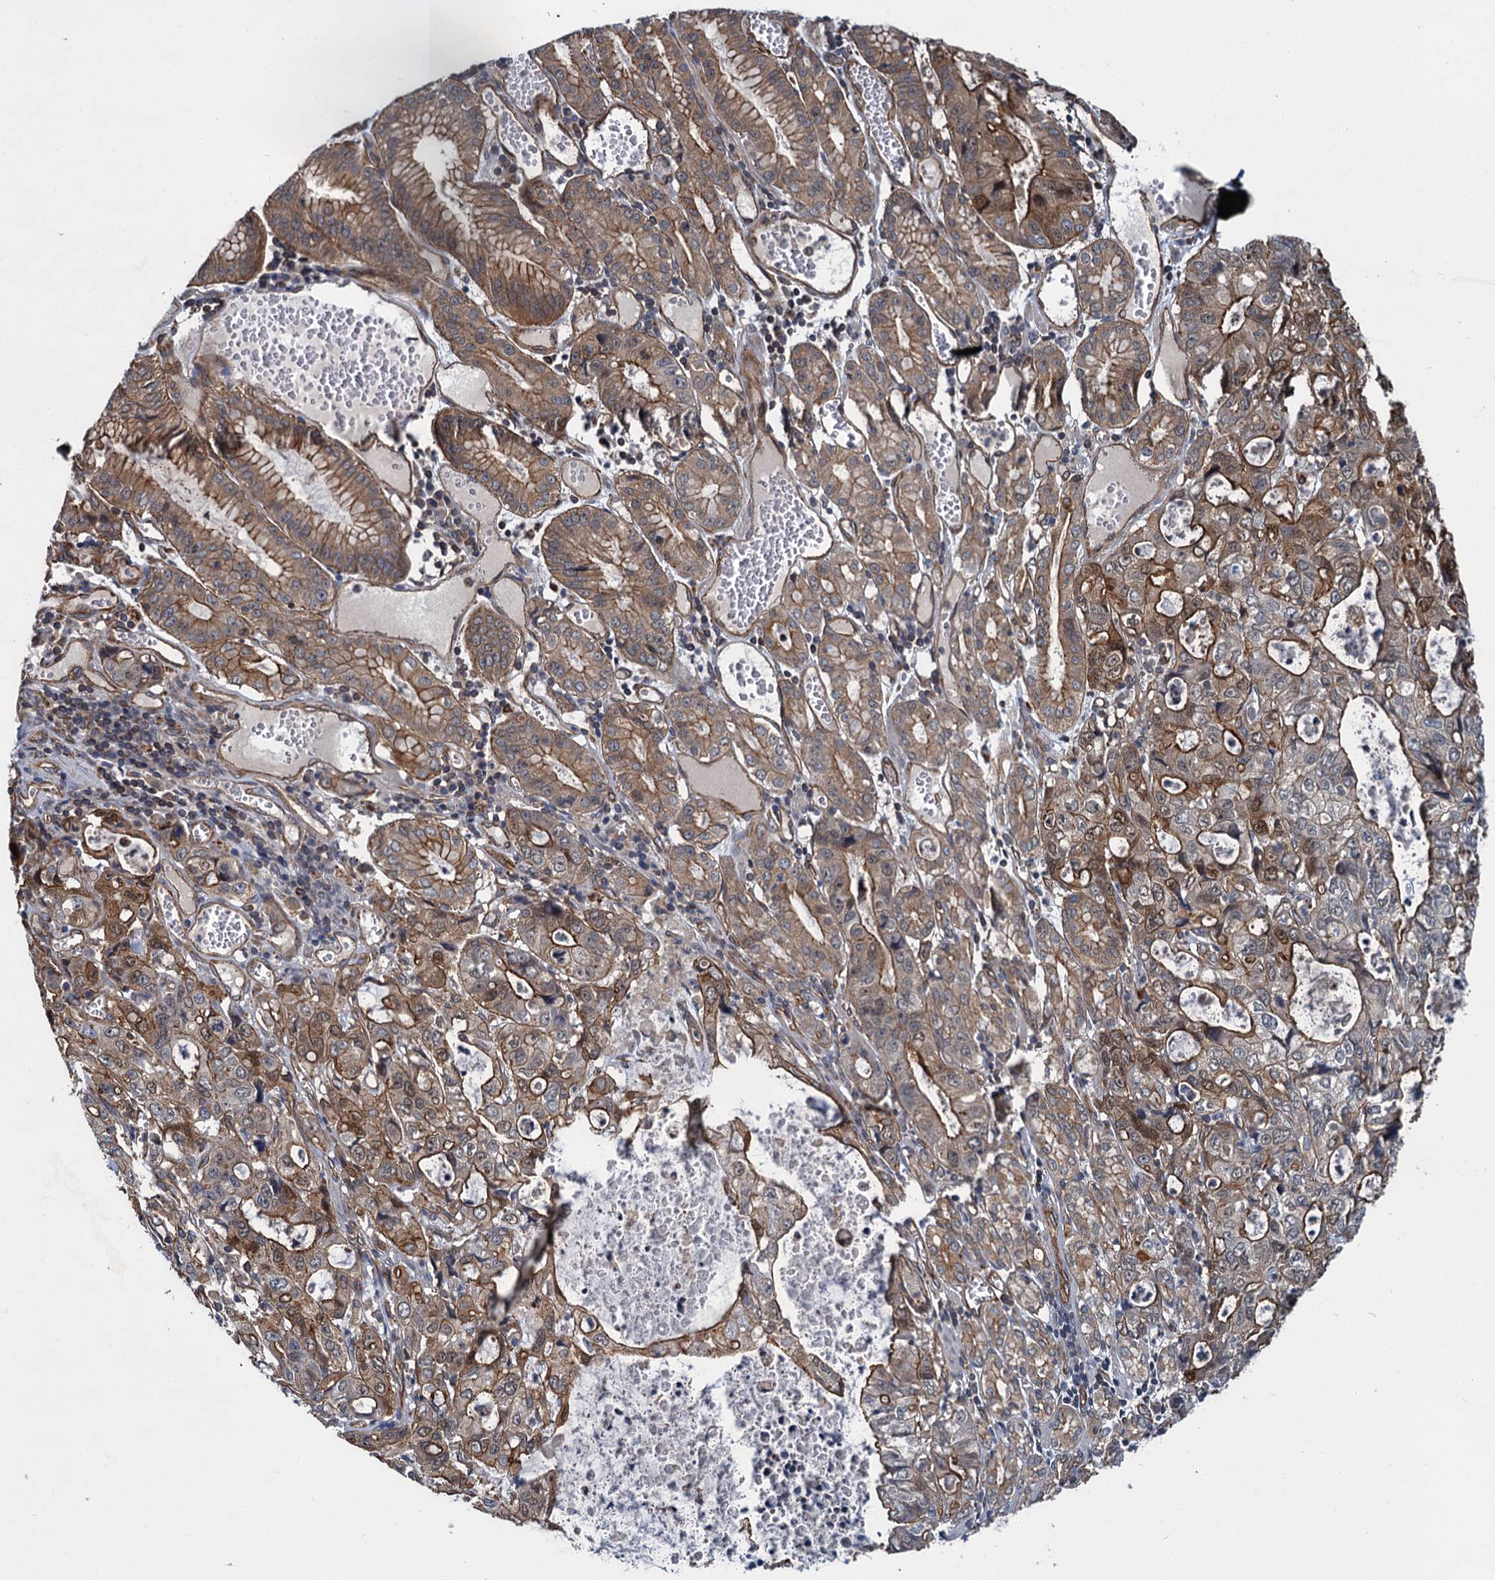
{"staining": {"intensity": "moderate", "quantity": ">75%", "location": "cytoplasmic/membranous"}, "tissue": "stomach cancer", "cell_type": "Tumor cells", "image_type": "cancer", "snomed": [{"axis": "morphology", "description": "Adenocarcinoma, NOS"}, {"axis": "topography", "description": "Stomach, upper"}], "caption": "Adenocarcinoma (stomach) was stained to show a protein in brown. There is medium levels of moderate cytoplasmic/membranous staining in about >75% of tumor cells.", "gene": "ZFYVE19", "patient": {"sex": "female", "age": 52}}